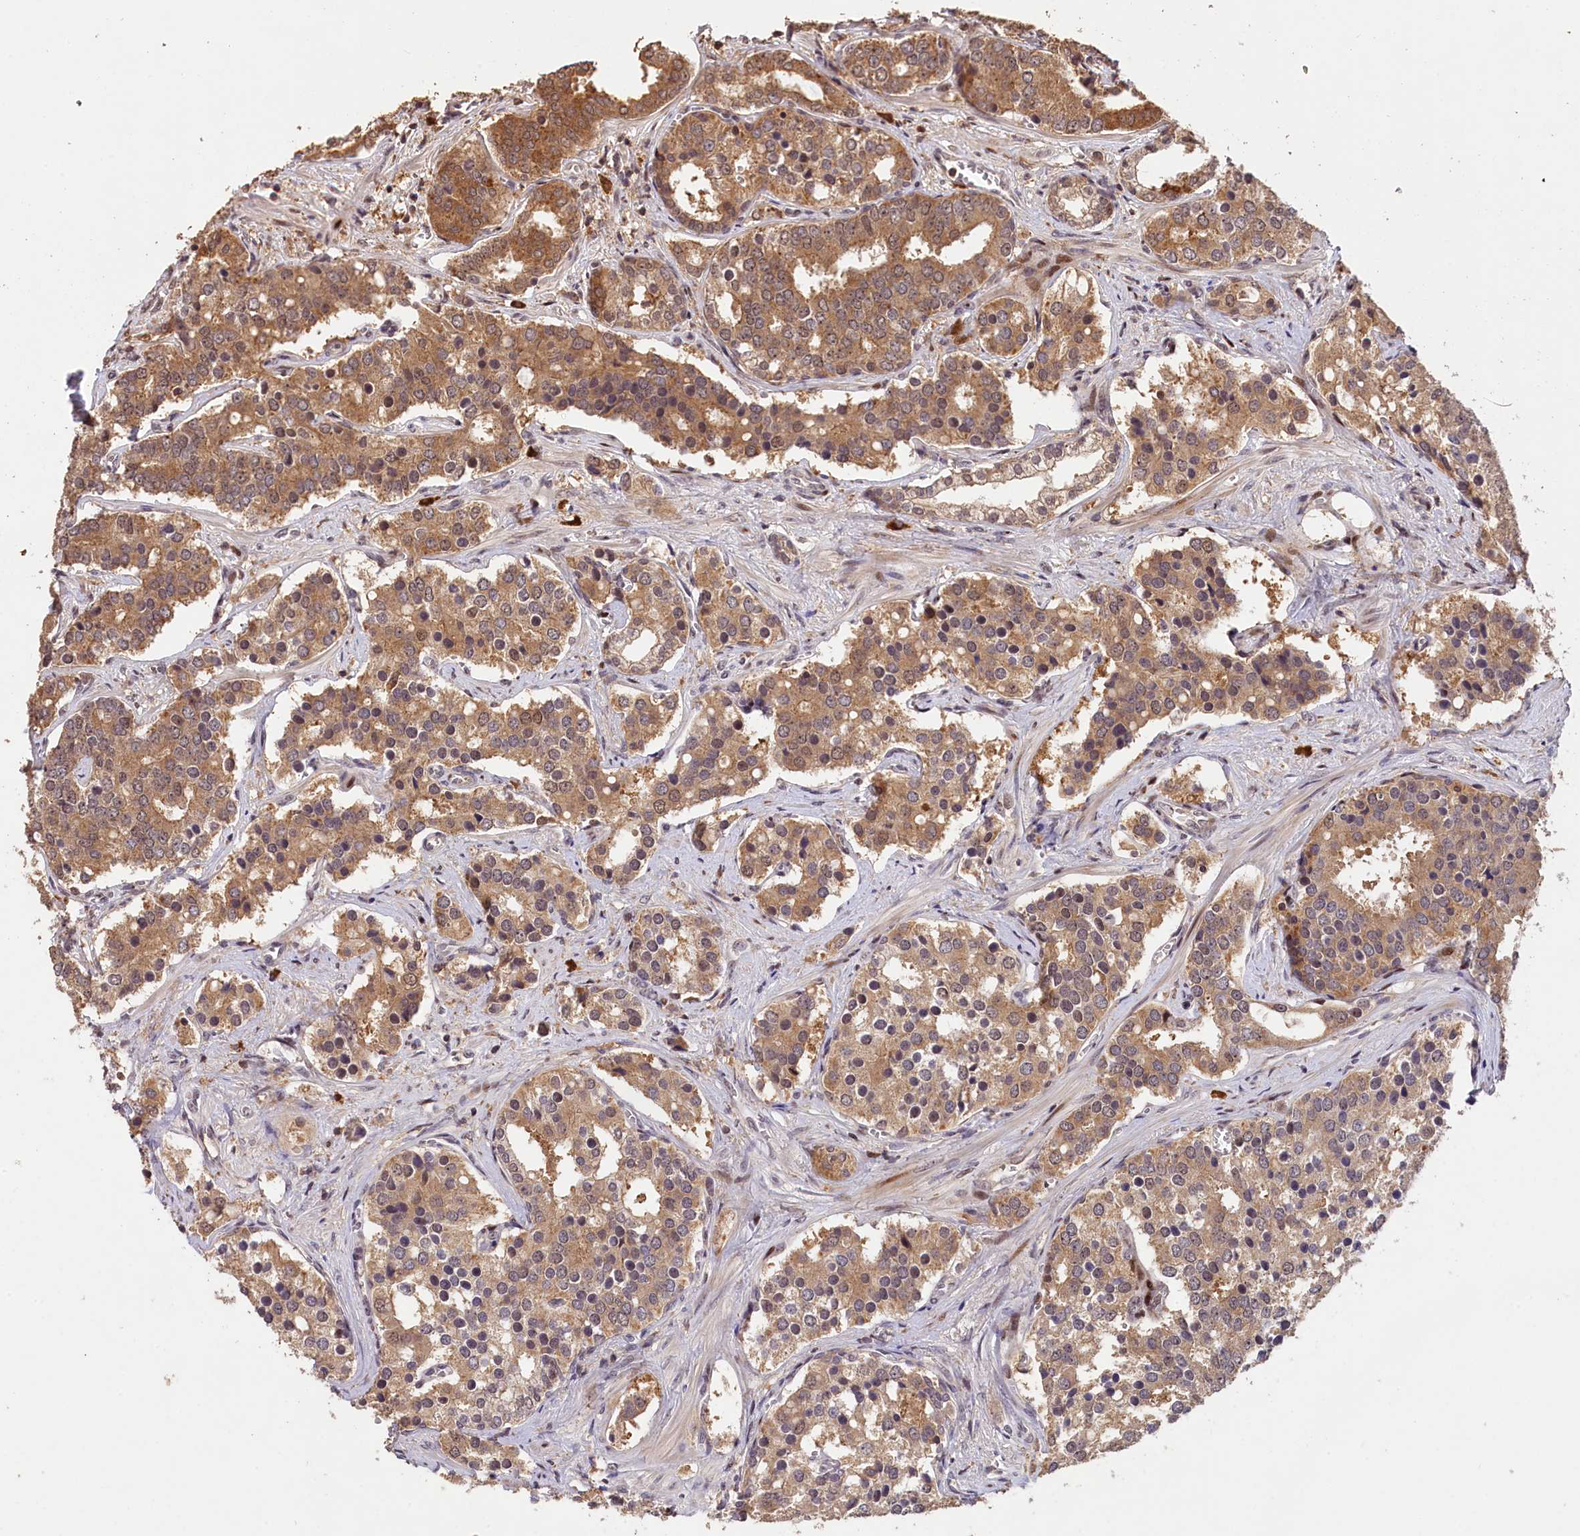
{"staining": {"intensity": "moderate", "quantity": ">75%", "location": "cytoplasmic/membranous"}, "tissue": "prostate cancer", "cell_type": "Tumor cells", "image_type": "cancer", "snomed": [{"axis": "morphology", "description": "Adenocarcinoma, High grade"}, {"axis": "topography", "description": "Prostate"}], "caption": "Human prostate adenocarcinoma (high-grade) stained for a protein (brown) demonstrates moderate cytoplasmic/membranous positive expression in about >75% of tumor cells.", "gene": "PHAF1", "patient": {"sex": "male", "age": 67}}